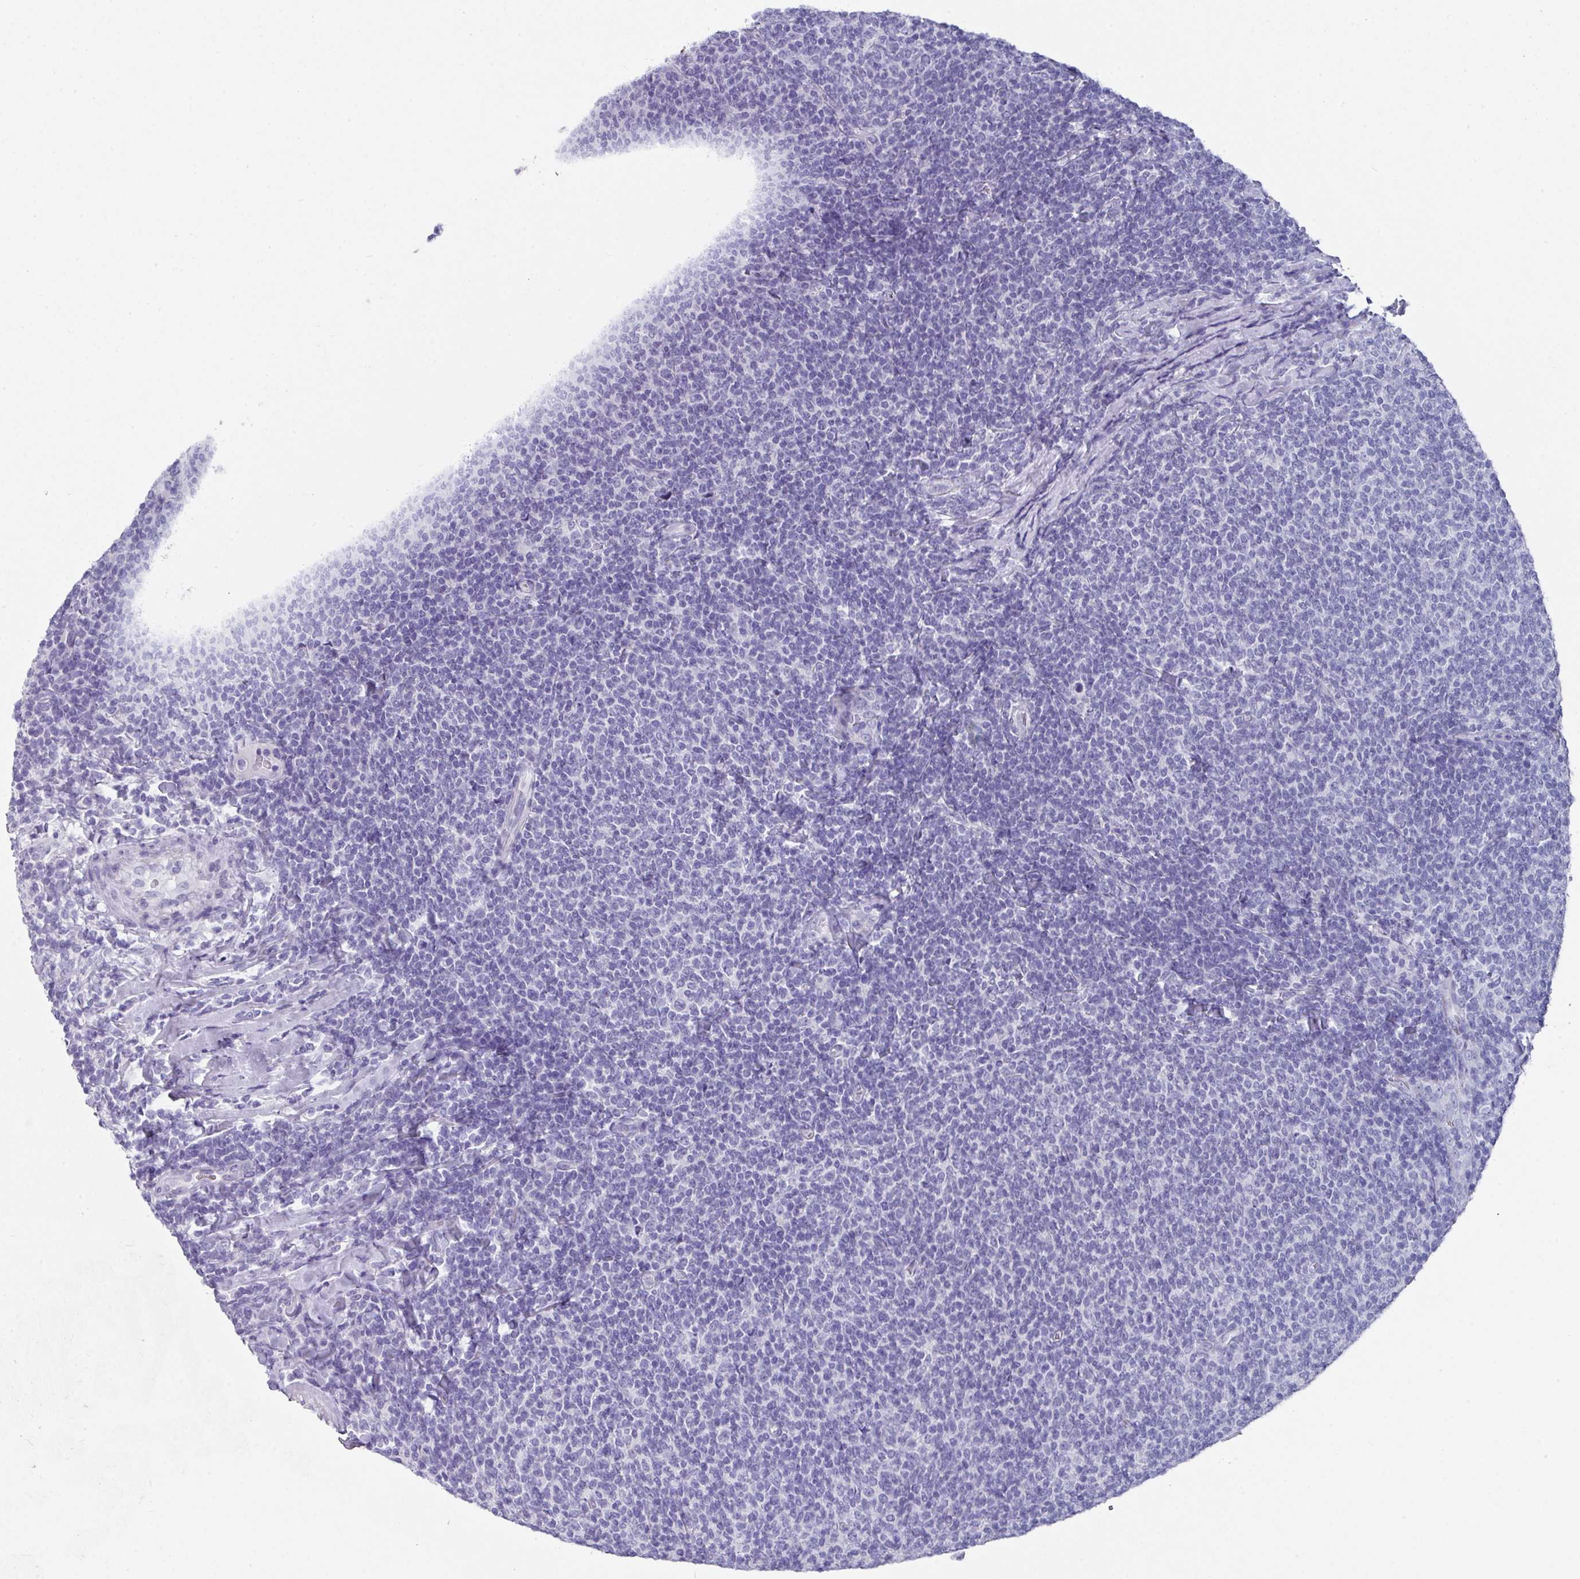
{"staining": {"intensity": "negative", "quantity": "none", "location": "none"}, "tissue": "lymphoma", "cell_type": "Tumor cells", "image_type": "cancer", "snomed": [{"axis": "morphology", "description": "Malignant lymphoma, non-Hodgkin's type, Low grade"}, {"axis": "topography", "description": "Lymph node"}], "caption": "This is an immunohistochemistry micrograph of lymphoma. There is no expression in tumor cells.", "gene": "PEX10", "patient": {"sex": "male", "age": 52}}